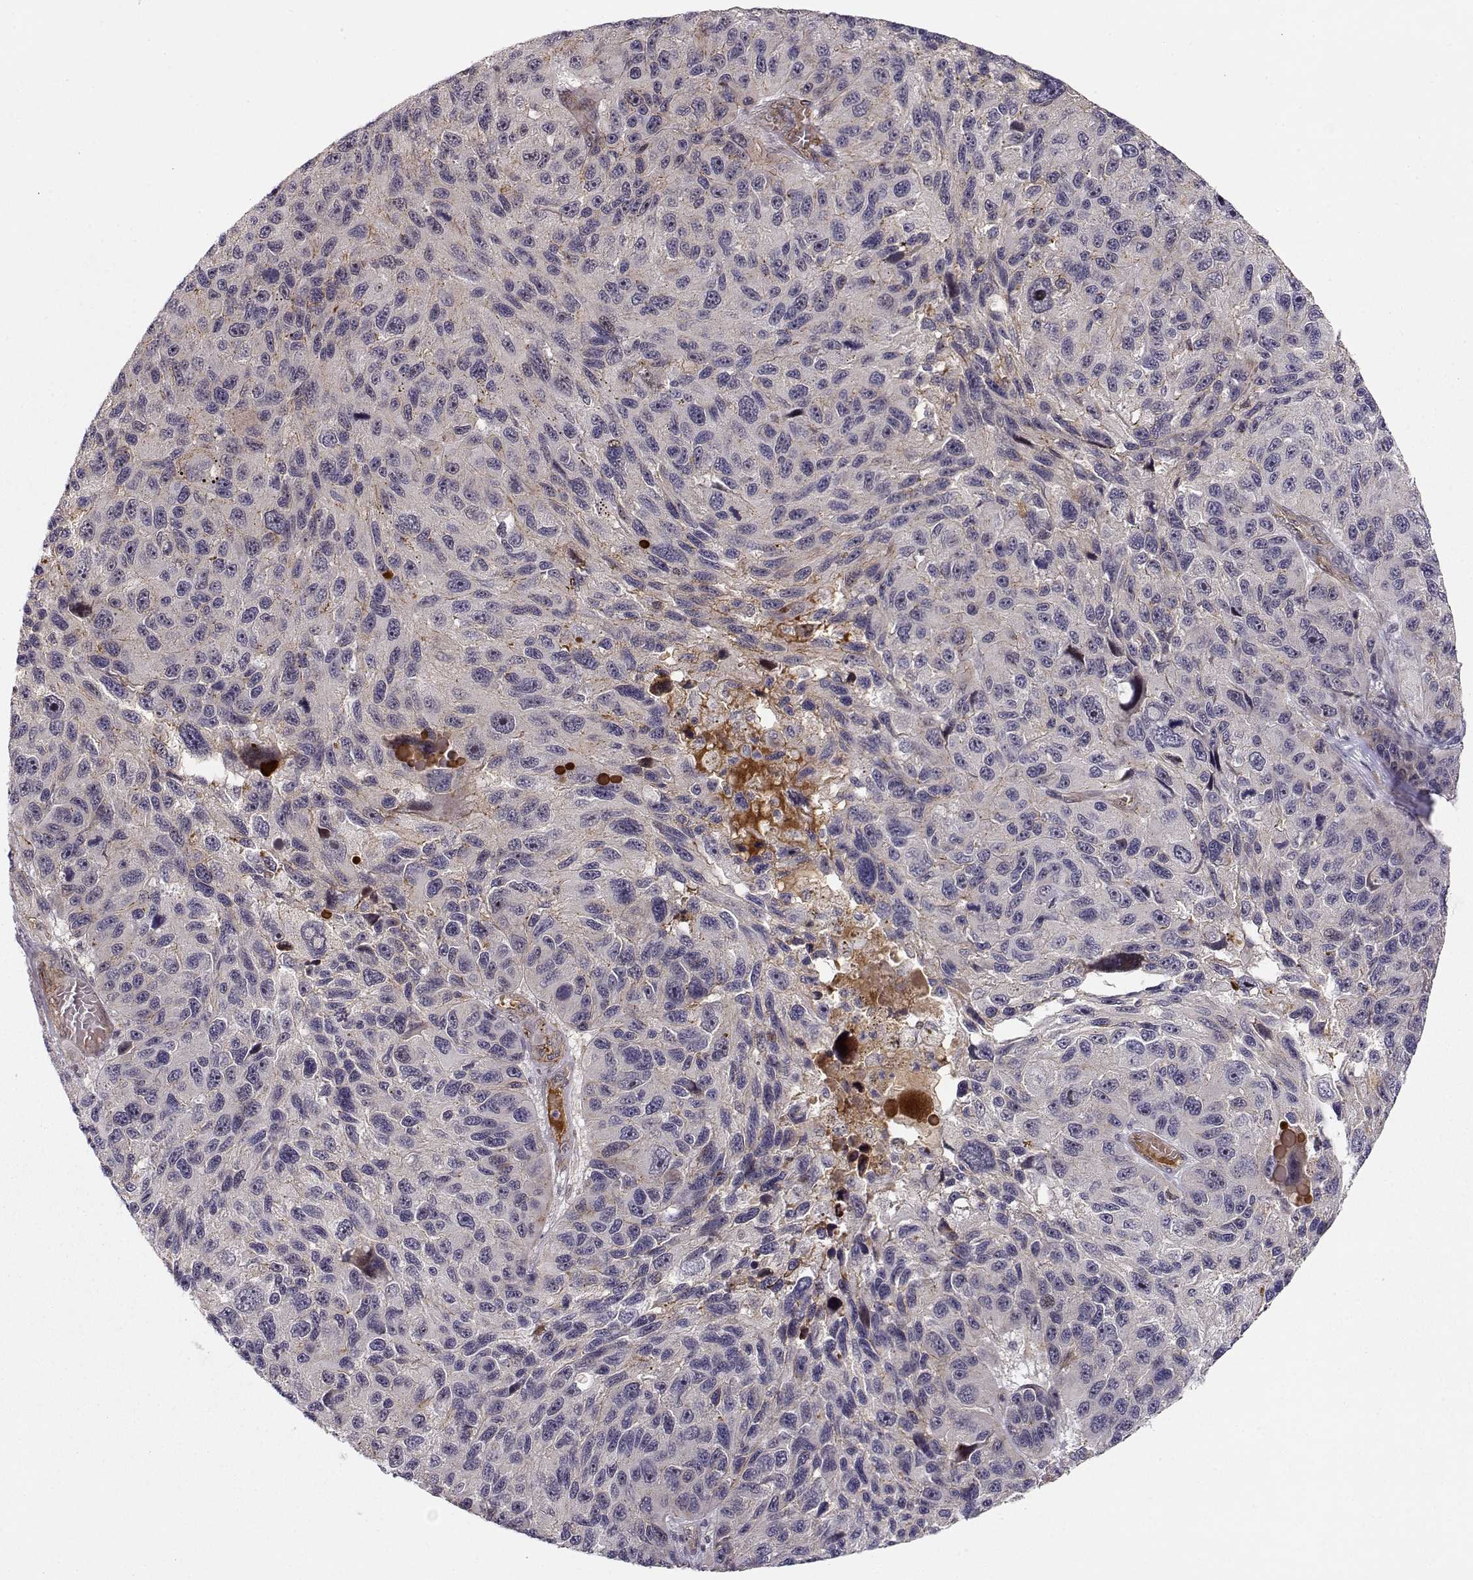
{"staining": {"intensity": "negative", "quantity": "none", "location": "none"}, "tissue": "melanoma", "cell_type": "Tumor cells", "image_type": "cancer", "snomed": [{"axis": "morphology", "description": "Malignant melanoma, NOS"}, {"axis": "topography", "description": "Skin"}], "caption": "There is no significant positivity in tumor cells of malignant melanoma.", "gene": "CIR1", "patient": {"sex": "male", "age": 53}}